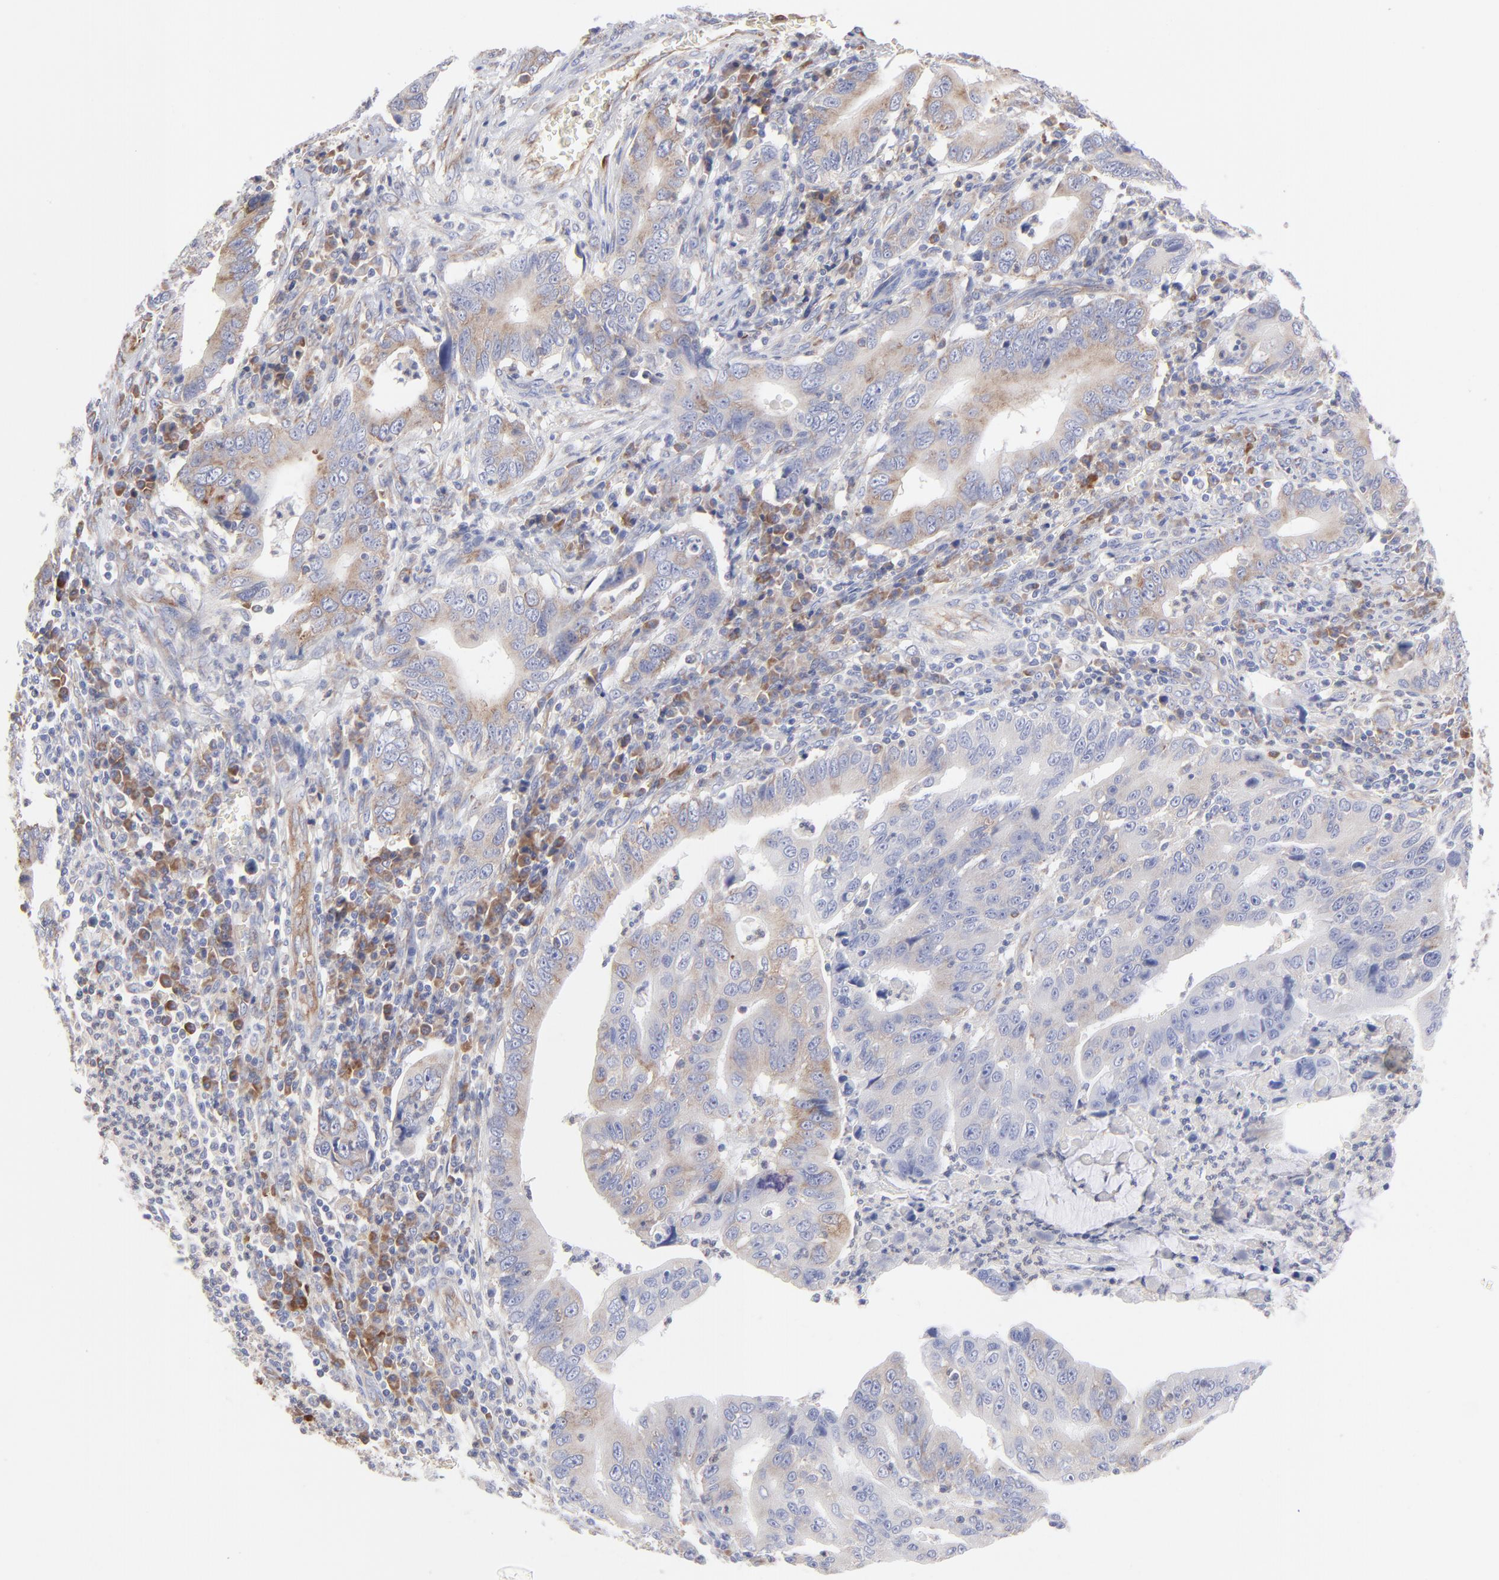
{"staining": {"intensity": "weak", "quantity": "25%-75%", "location": "cytoplasmic/membranous"}, "tissue": "stomach cancer", "cell_type": "Tumor cells", "image_type": "cancer", "snomed": [{"axis": "morphology", "description": "Adenocarcinoma, NOS"}, {"axis": "topography", "description": "Stomach, upper"}], "caption": "Weak cytoplasmic/membranous staining for a protein is seen in about 25%-75% of tumor cells of stomach cancer (adenocarcinoma) using IHC.", "gene": "EIF2AK2", "patient": {"sex": "male", "age": 63}}